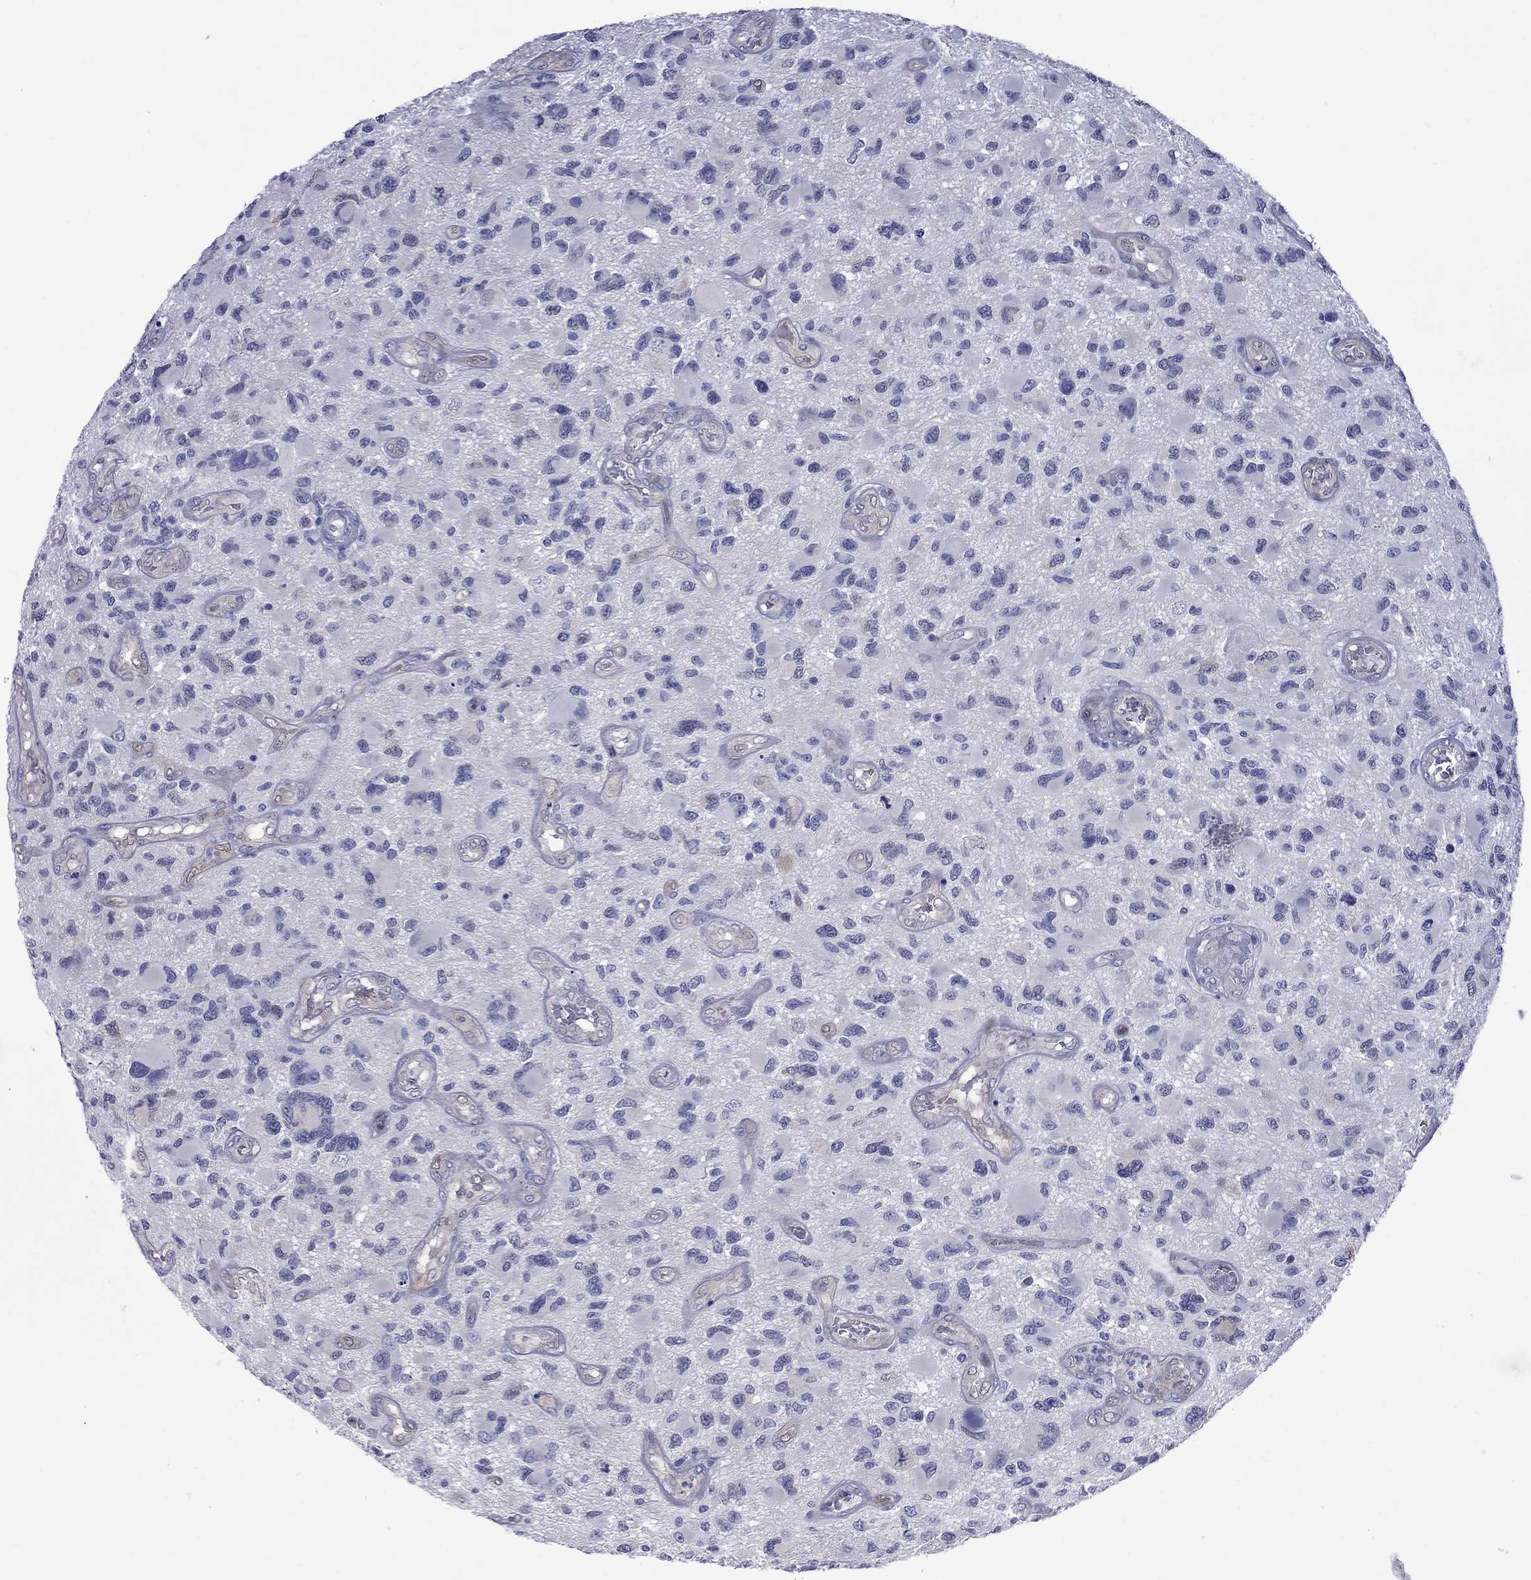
{"staining": {"intensity": "negative", "quantity": "none", "location": "none"}, "tissue": "glioma", "cell_type": "Tumor cells", "image_type": "cancer", "snomed": [{"axis": "morphology", "description": "Glioma, malignant, NOS"}, {"axis": "morphology", "description": "Glioma, malignant, High grade"}, {"axis": "topography", "description": "Brain"}], "caption": "This is a photomicrograph of immunohistochemistry (IHC) staining of malignant high-grade glioma, which shows no staining in tumor cells.", "gene": "CTNNBIP1", "patient": {"sex": "female", "age": 71}}